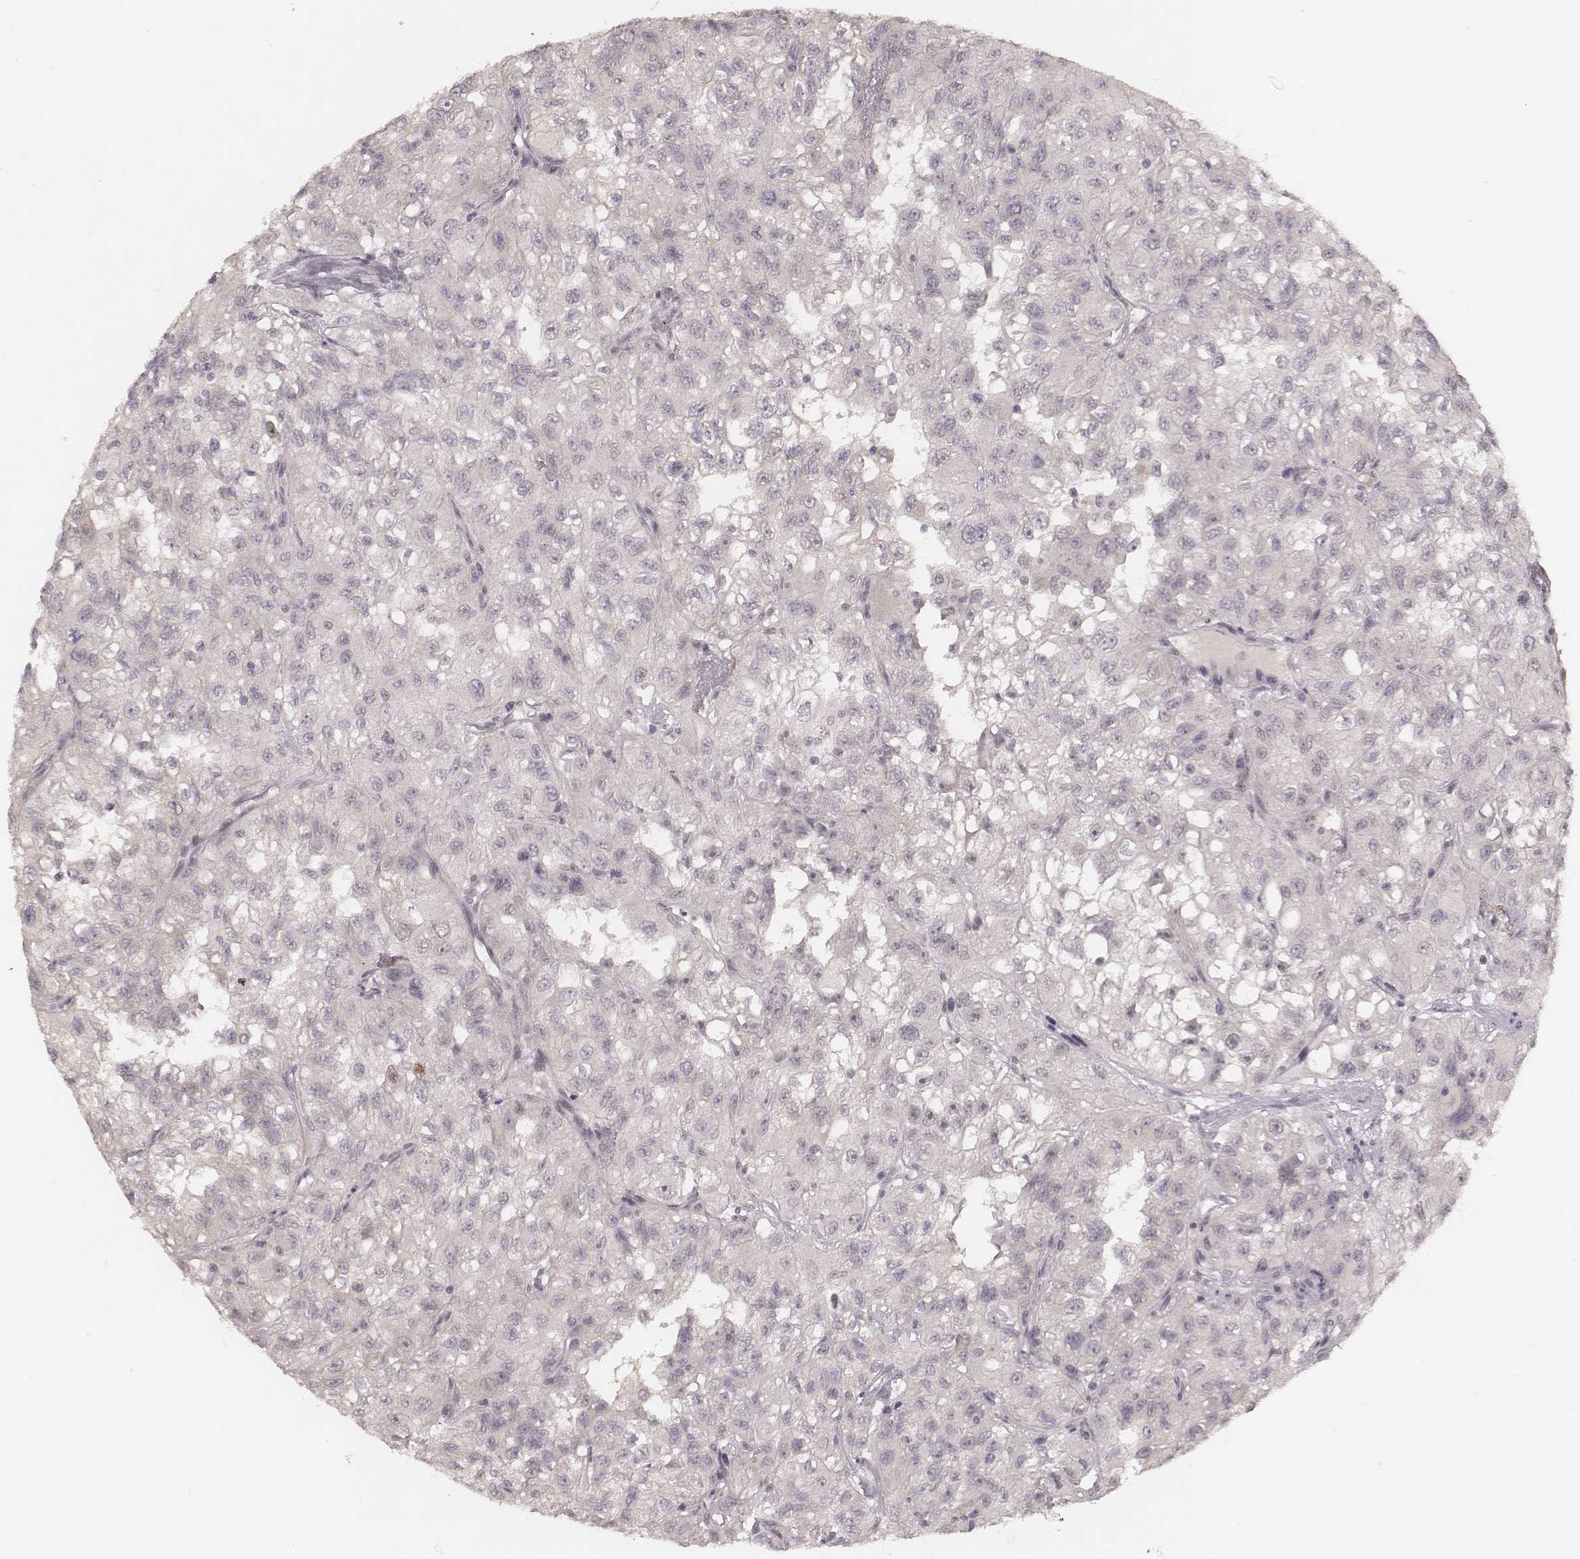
{"staining": {"intensity": "negative", "quantity": "none", "location": "none"}, "tissue": "renal cancer", "cell_type": "Tumor cells", "image_type": "cancer", "snomed": [{"axis": "morphology", "description": "Adenocarcinoma, NOS"}, {"axis": "topography", "description": "Kidney"}], "caption": "Renal adenocarcinoma was stained to show a protein in brown. There is no significant expression in tumor cells. (DAB IHC with hematoxylin counter stain).", "gene": "FAM13B", "patient": {"sex": "male", "age": 64}}